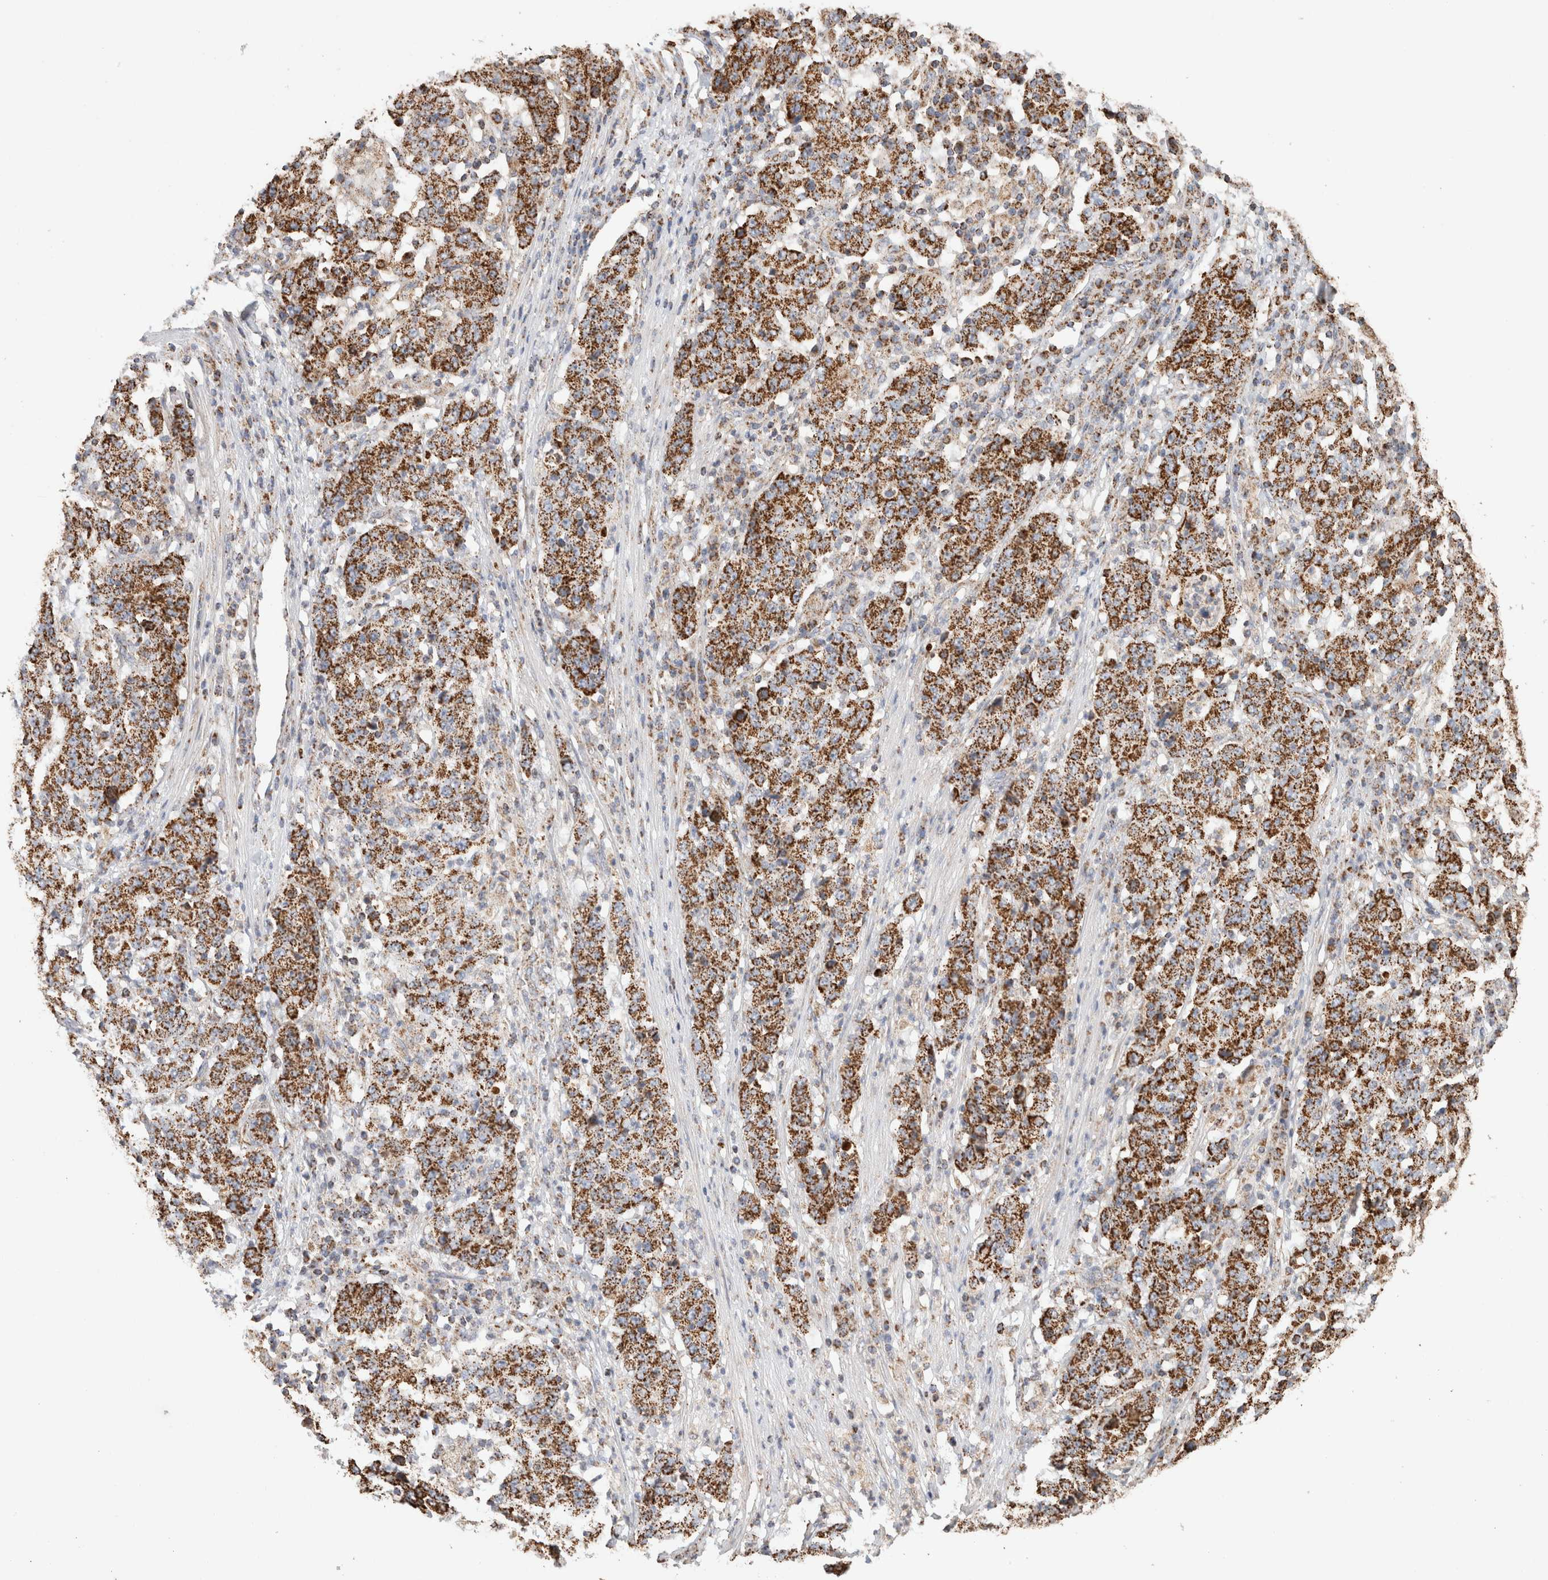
{"staining": {"intensity": "moderate", "quantity": ">75%", "location": "cytoplasmic/membranous"}, "tissue": "stomach cancer", "cell_type": "Tumor cells", "image_type": "cancer", "snomed": [{"axis": "morphology", "description": "Adenocarcinoma, NOS"}, {"axis": "topography", "description": "Stomach"}], "caption": "Protein expression by IHC exhibits moderate cytoplasmic/membranous positivity in about >75% of tumor cells in adenocarcinoma (stomach).", "gene": "C1QBP", "patient": {"sex": "male", "age": 59}}